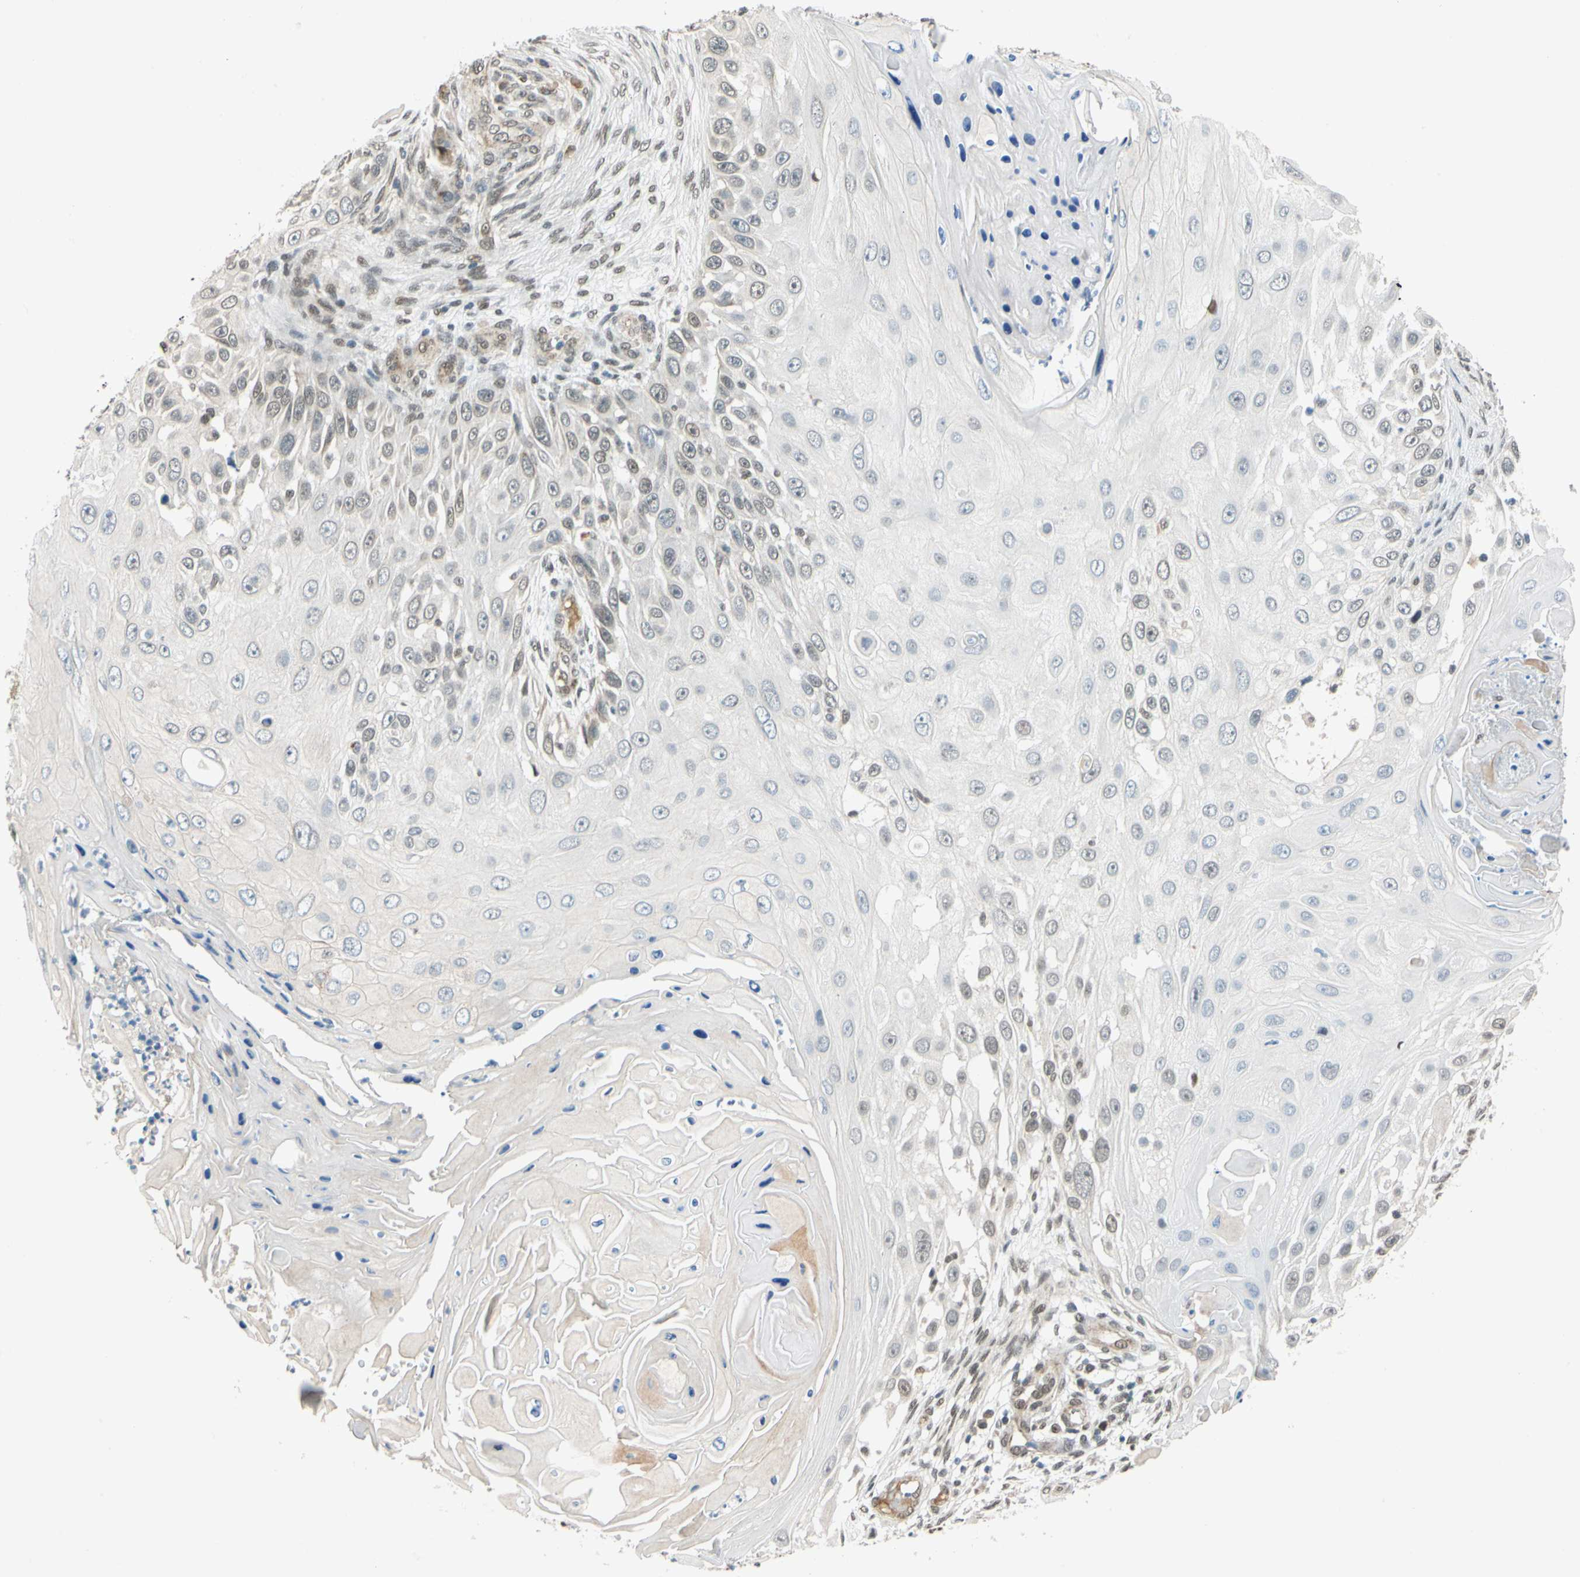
{"staining": {"intensity": "weak", "quantity": "25%-75%", "location": "cytoplasmic/membranous,nuclear"}, "tissue": "skin cancer", "cell_type": "Tumor cells", "image_type": "cancer", "snomed": [{"axis": "morphology", "description": "Squamous cell carcinoma, NOS"}, {"axis": "topography", "description": "Skin"}], "caption": "A brown stain highlights weak cytoplasmic/membranous and nuclear expression of a protein in skin cancer tumor cells.", "gene": "POGZ", "patient": {"sex": "female", "age": 44}}